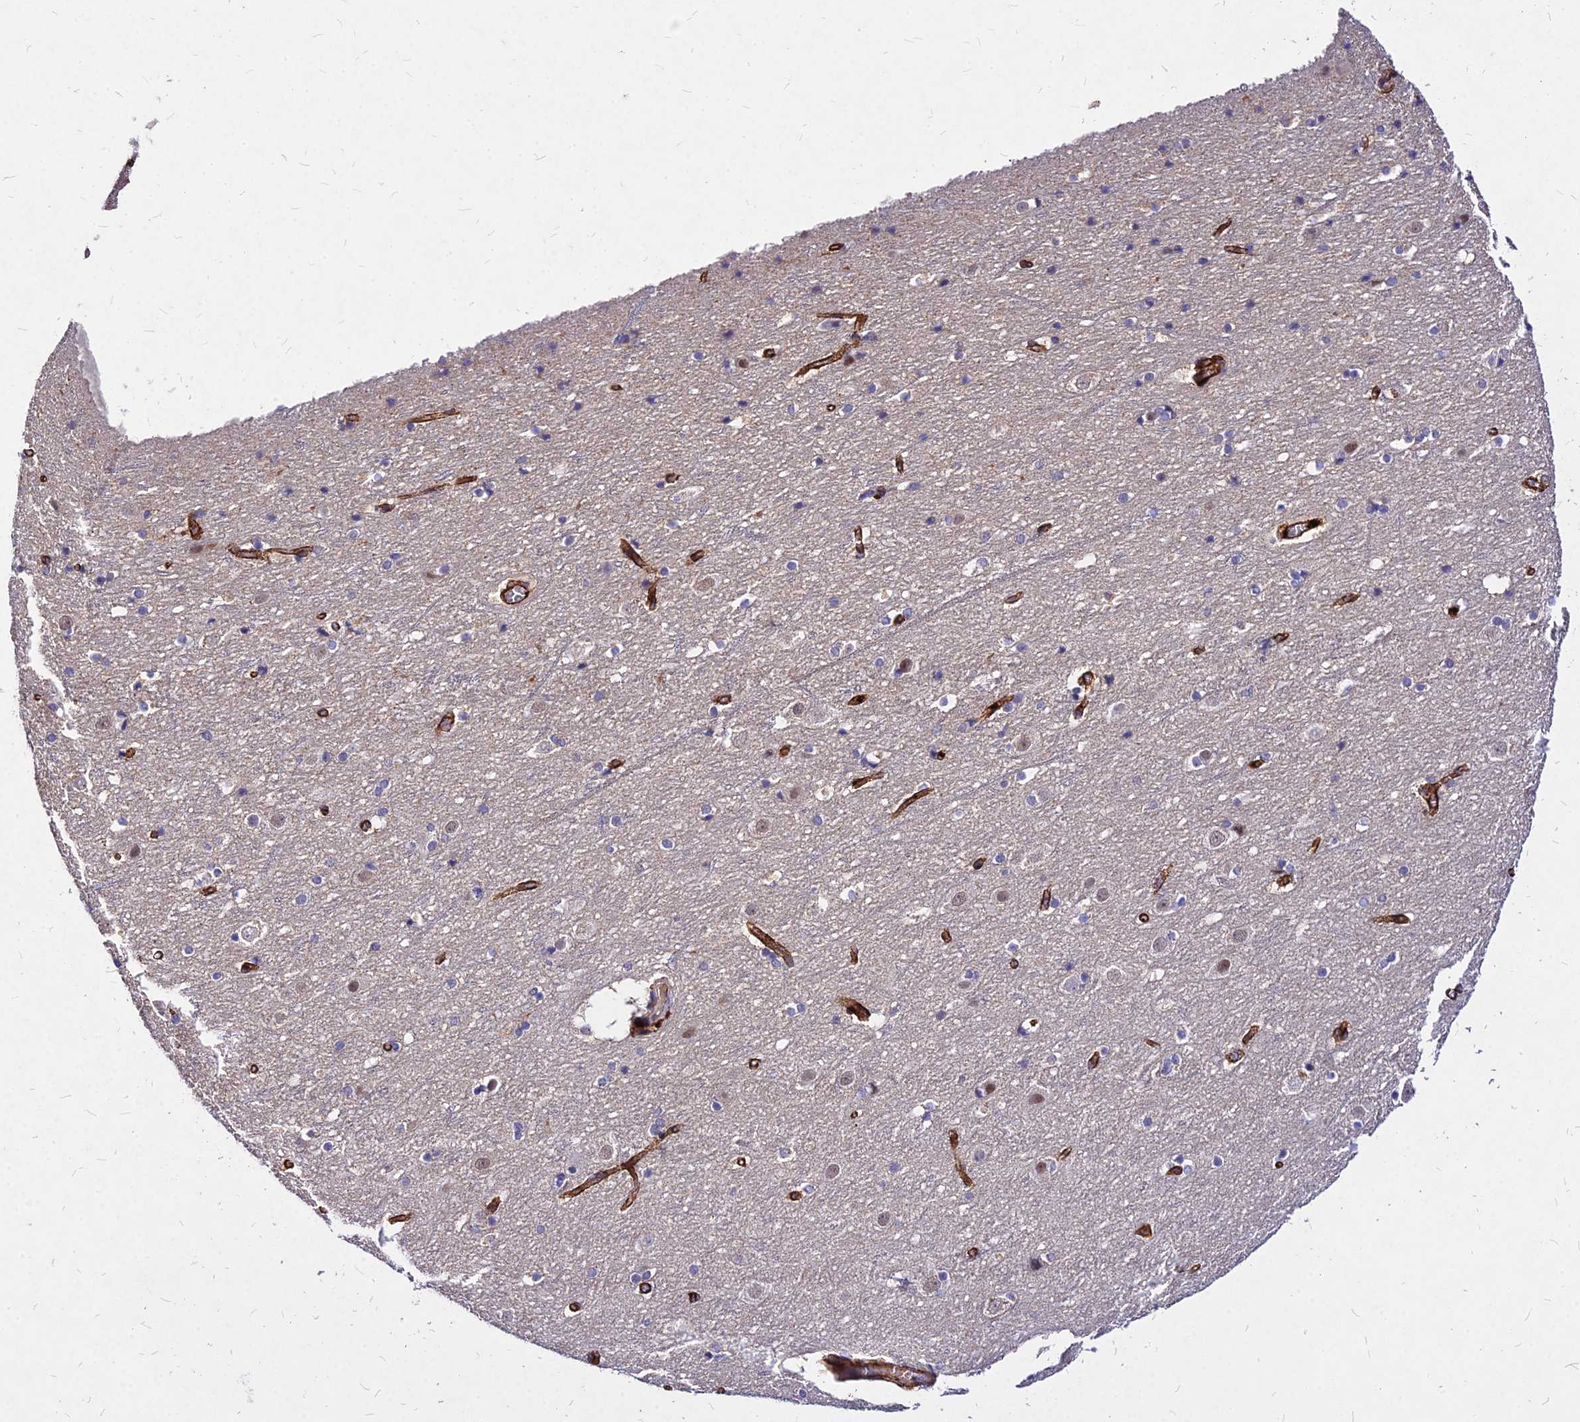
{"staining": {"intensity": "strong", "quantity": ">75%", "location": "cytoplasmic/membranous"}, "tissue": "cerebral cortex", "cell_type": "Endothelial cells", "image_type": "normal", "snomed": [{"axis": "morphology", "description": "Normal tissue, NOS"}, {"axis": "topography", "description": "Cerebral cortex"}], "caption": "Immunohistochemical staining of unremarkable cerebral cortex displays high levels of strong cytoplasmic/membranous positivity in approximately >75% of endothelial cells.", "gene": "EFCC1", "patient": {"sex": "male", "age": 45}}